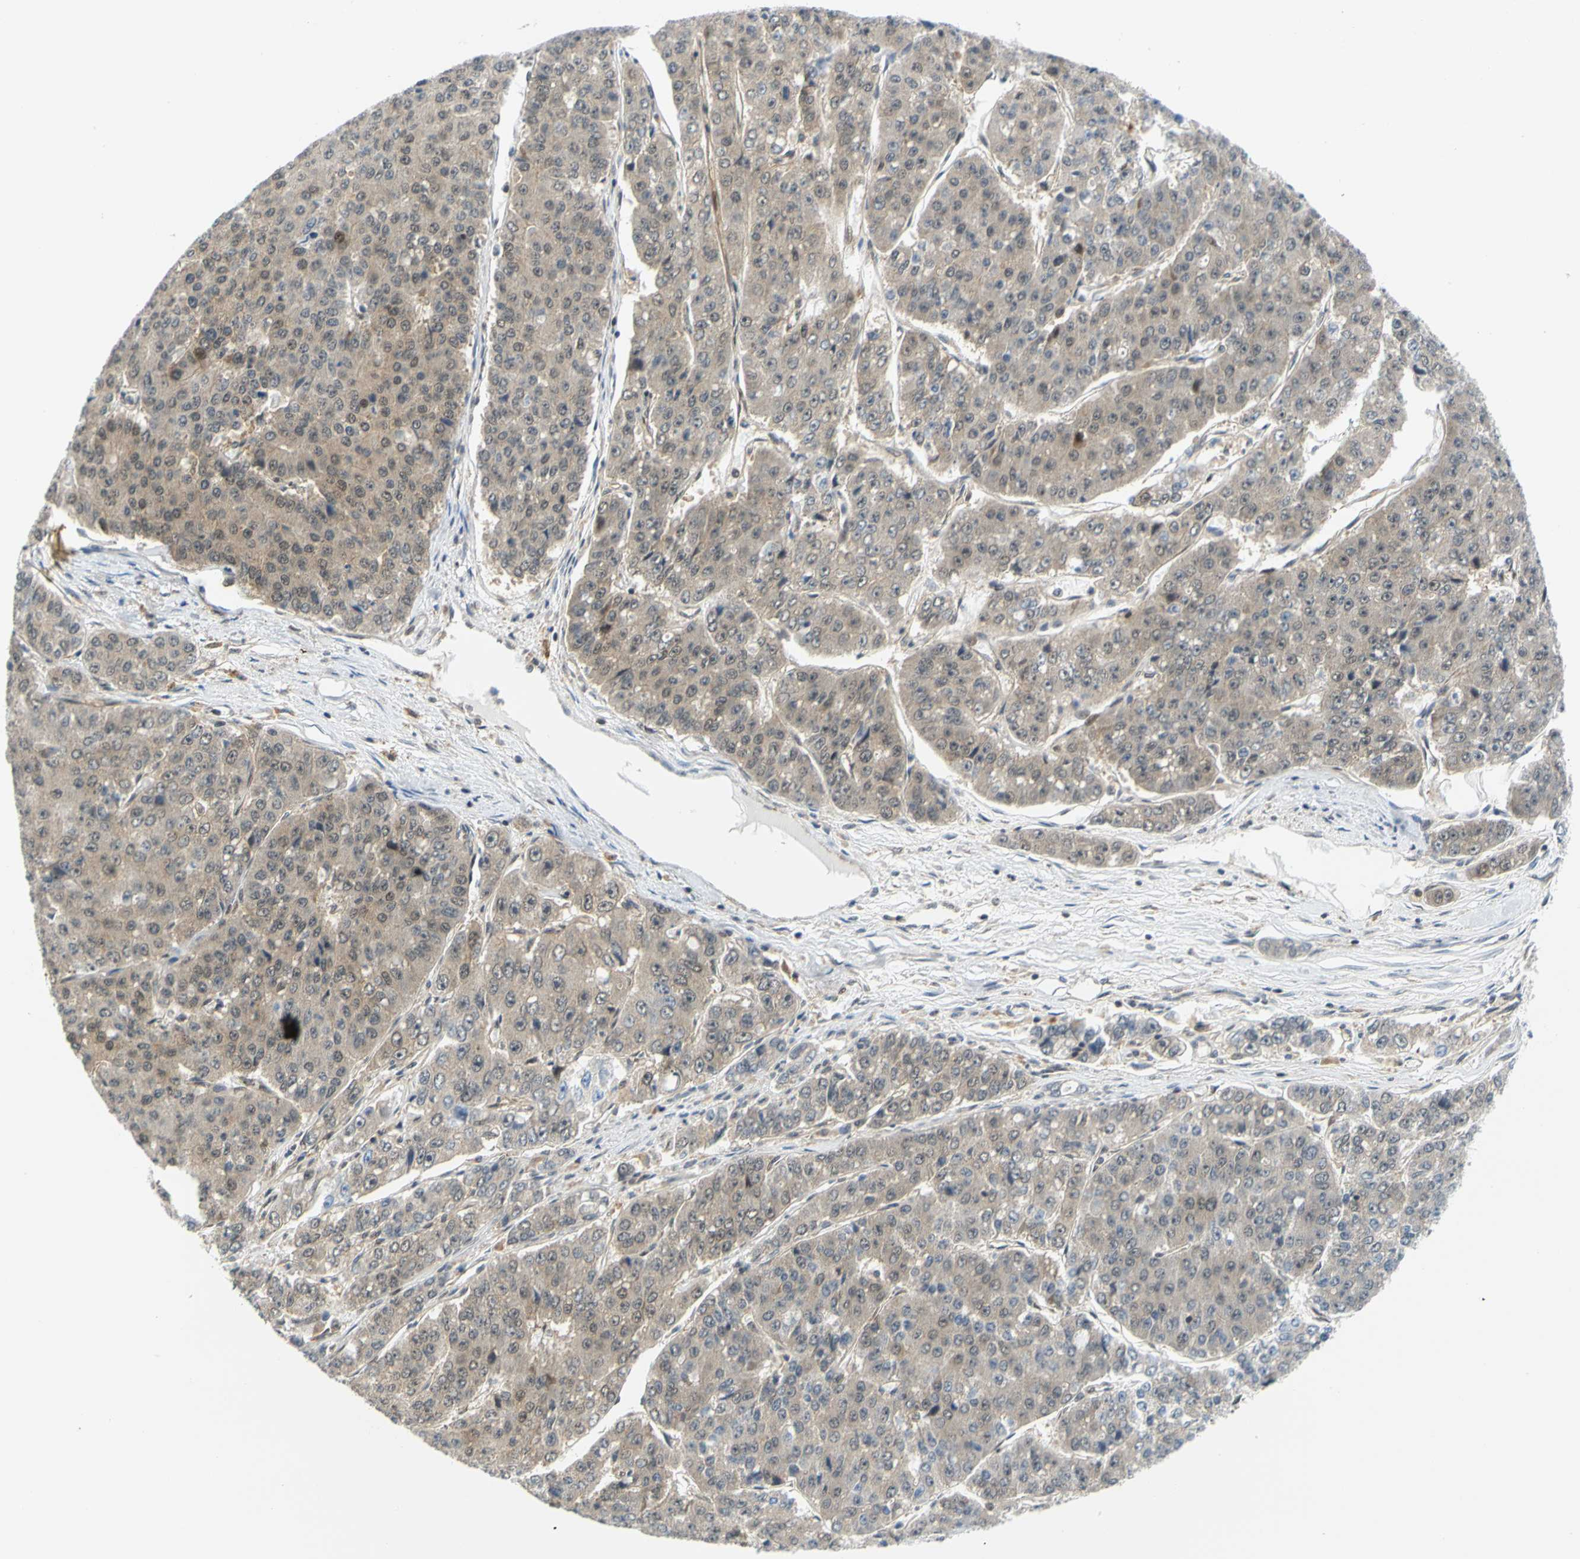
{"staining": {"intensity": "weak", "quantity": "<25%", "location": "cytoplasmic/membranous"}, "tissue": "pancreatic cancer", "cell_type": "Tumor cells", "image_type": "cancer", "snomed": [{"axis": "morphology", "description": "Adenocarcinoma, NOS"}, {"axis": "topography", "description": "Pancreas"}], "caption": "There is no significant expression in tumor cells of pancreatic adenocarcinoma.", "gene": "MAPK9", "patient": {"sex": "male", "age": 50}}